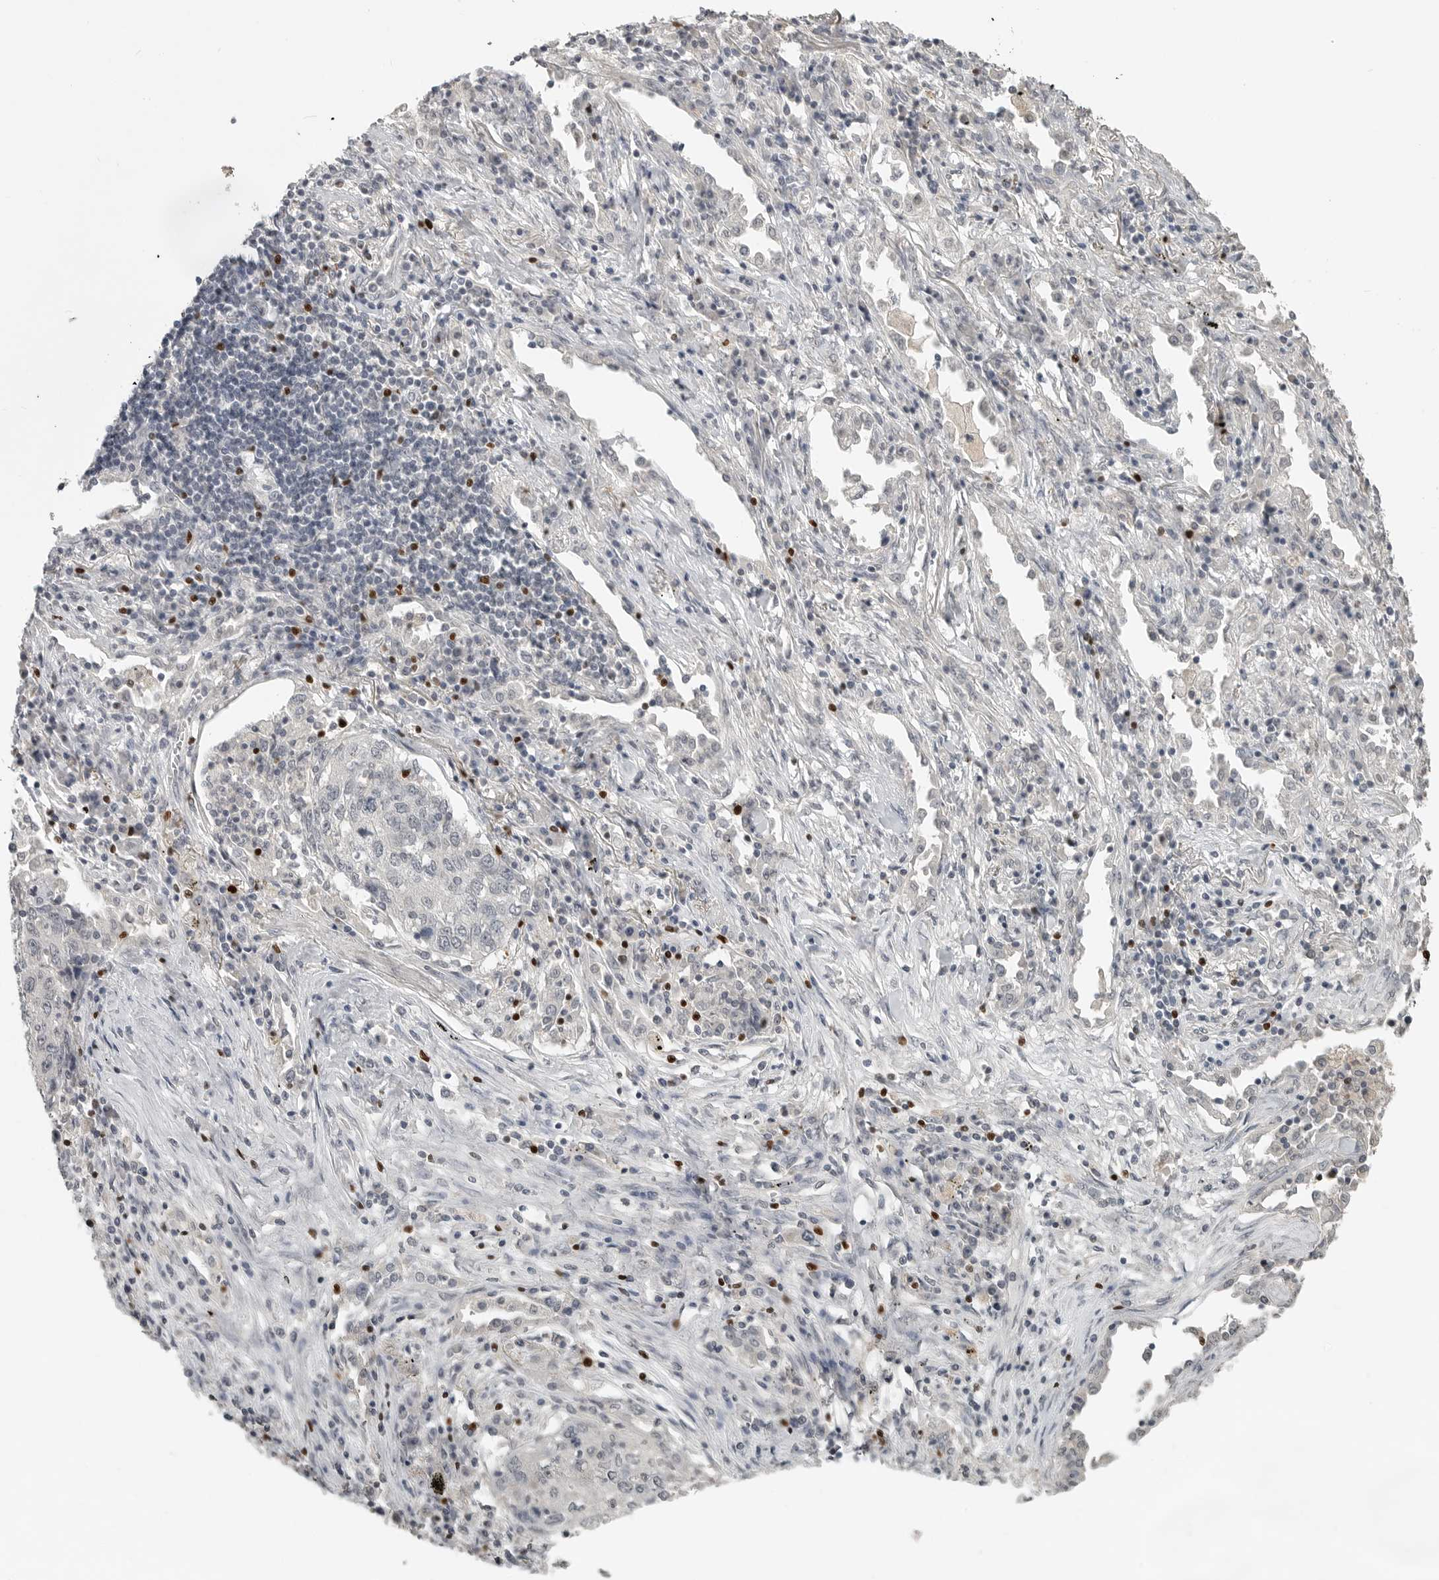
{"staining": {"intensity": "negative", "quantity": "none", "location": "none"}, "tissue": "lung cancer", "cell_type": "Tumor cells", "image_type": "cancer", "snomed": [{"axis": "morphology", "description": "Squamous cell carcinoma, NOS"}, {"axis": "topography", "description": "Lung"}], "caption": "Immunohistochemistry (IHC) of lung cancer (squamous cell carcinoma) demonstrates no positivity in tumor cells.", "gene": "FOXP3", "patient": {"sex": "female", "age": 63}}